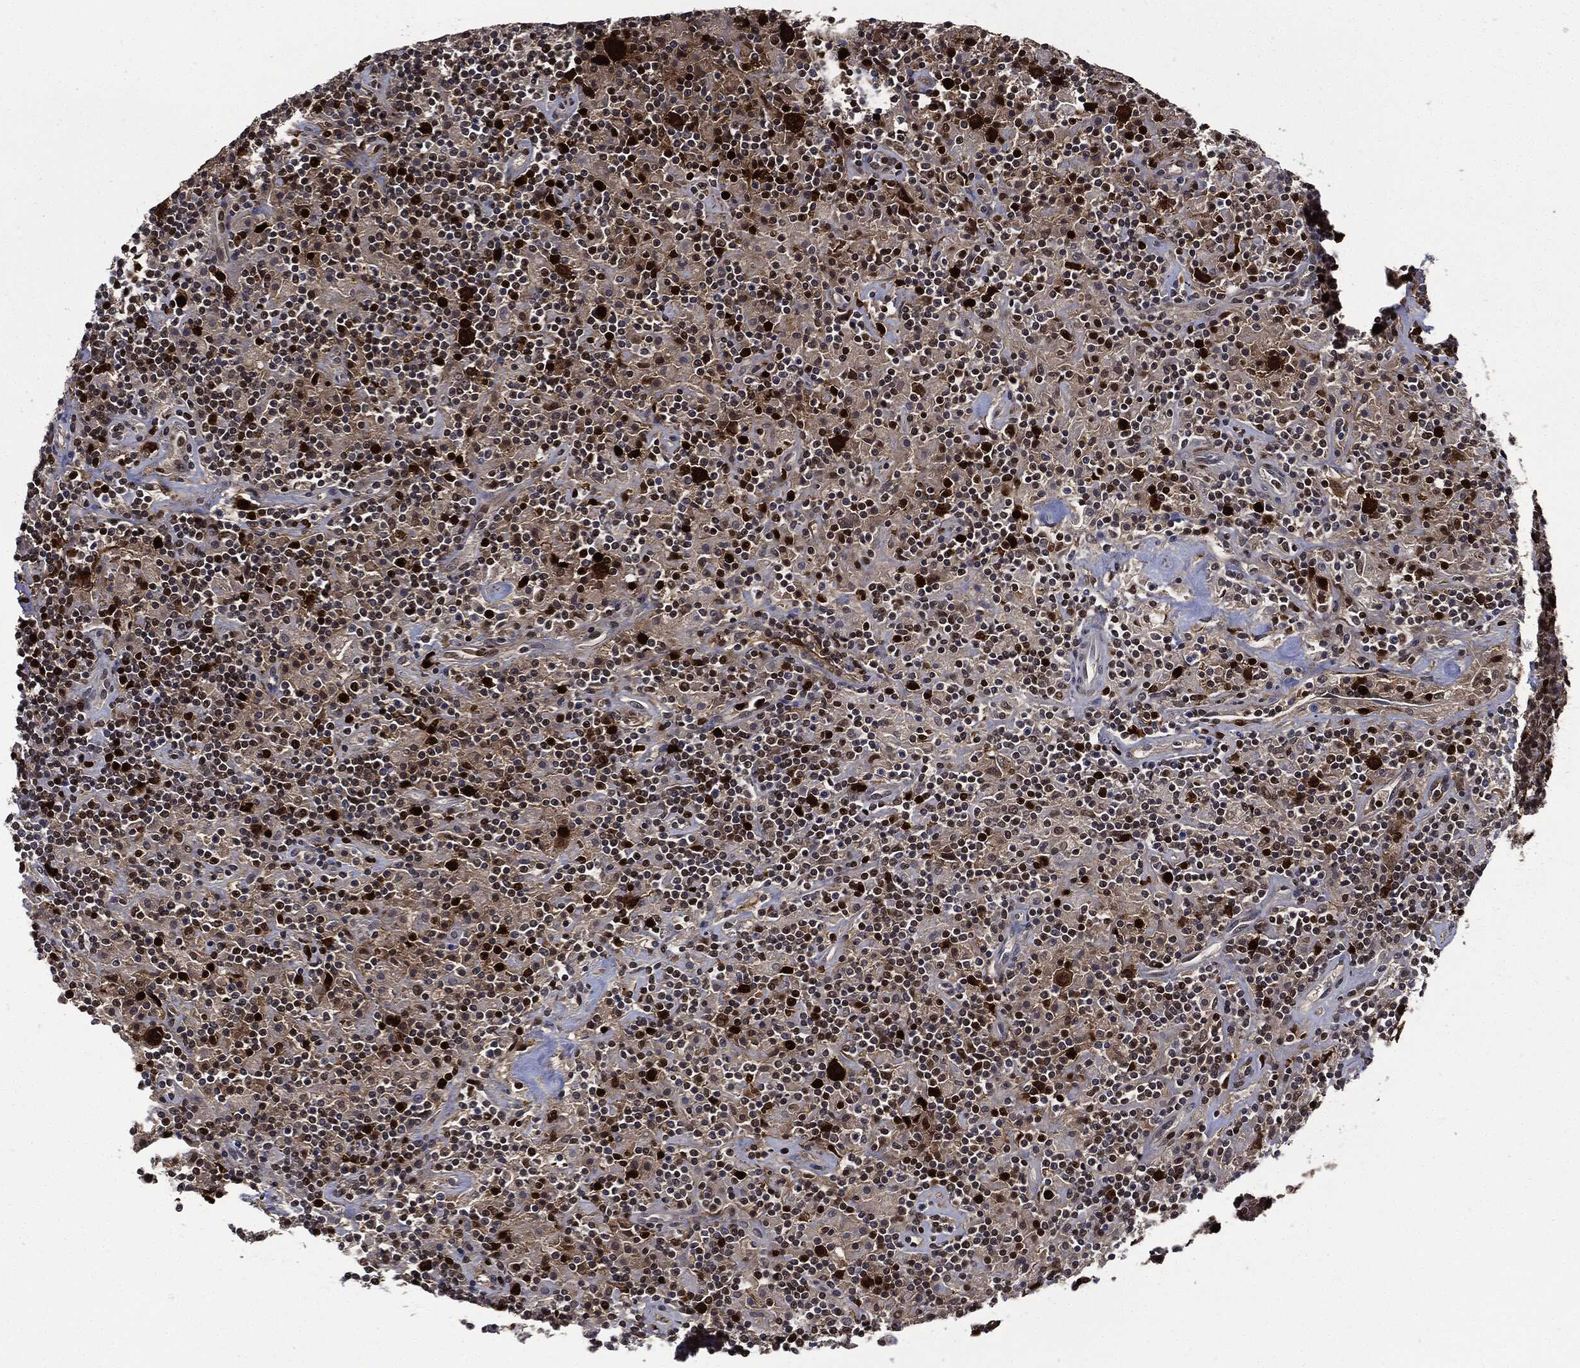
{"staining": {"intensity": "strong", "quantity": "25%-75%", "location": "nuclear"}, "tissue": "lymphoma", "cell_type": "Tumor cells", "image_type": "cancer", "snomed": [{"axis": "morphology", "description": "Hodgkin's disease, NOS"}, {"axis": "topography", "description": "Lymph node"}], "caption": "The photomicrograph demonstrates staining of lymphoma, revealing strong nuclear protein expression (brown color) within tumor cells. (Brightfield microscopy of DAB IHC at high magnification).", "gene": "PCNA", "patient": {"sex": "male", "age": 70}}